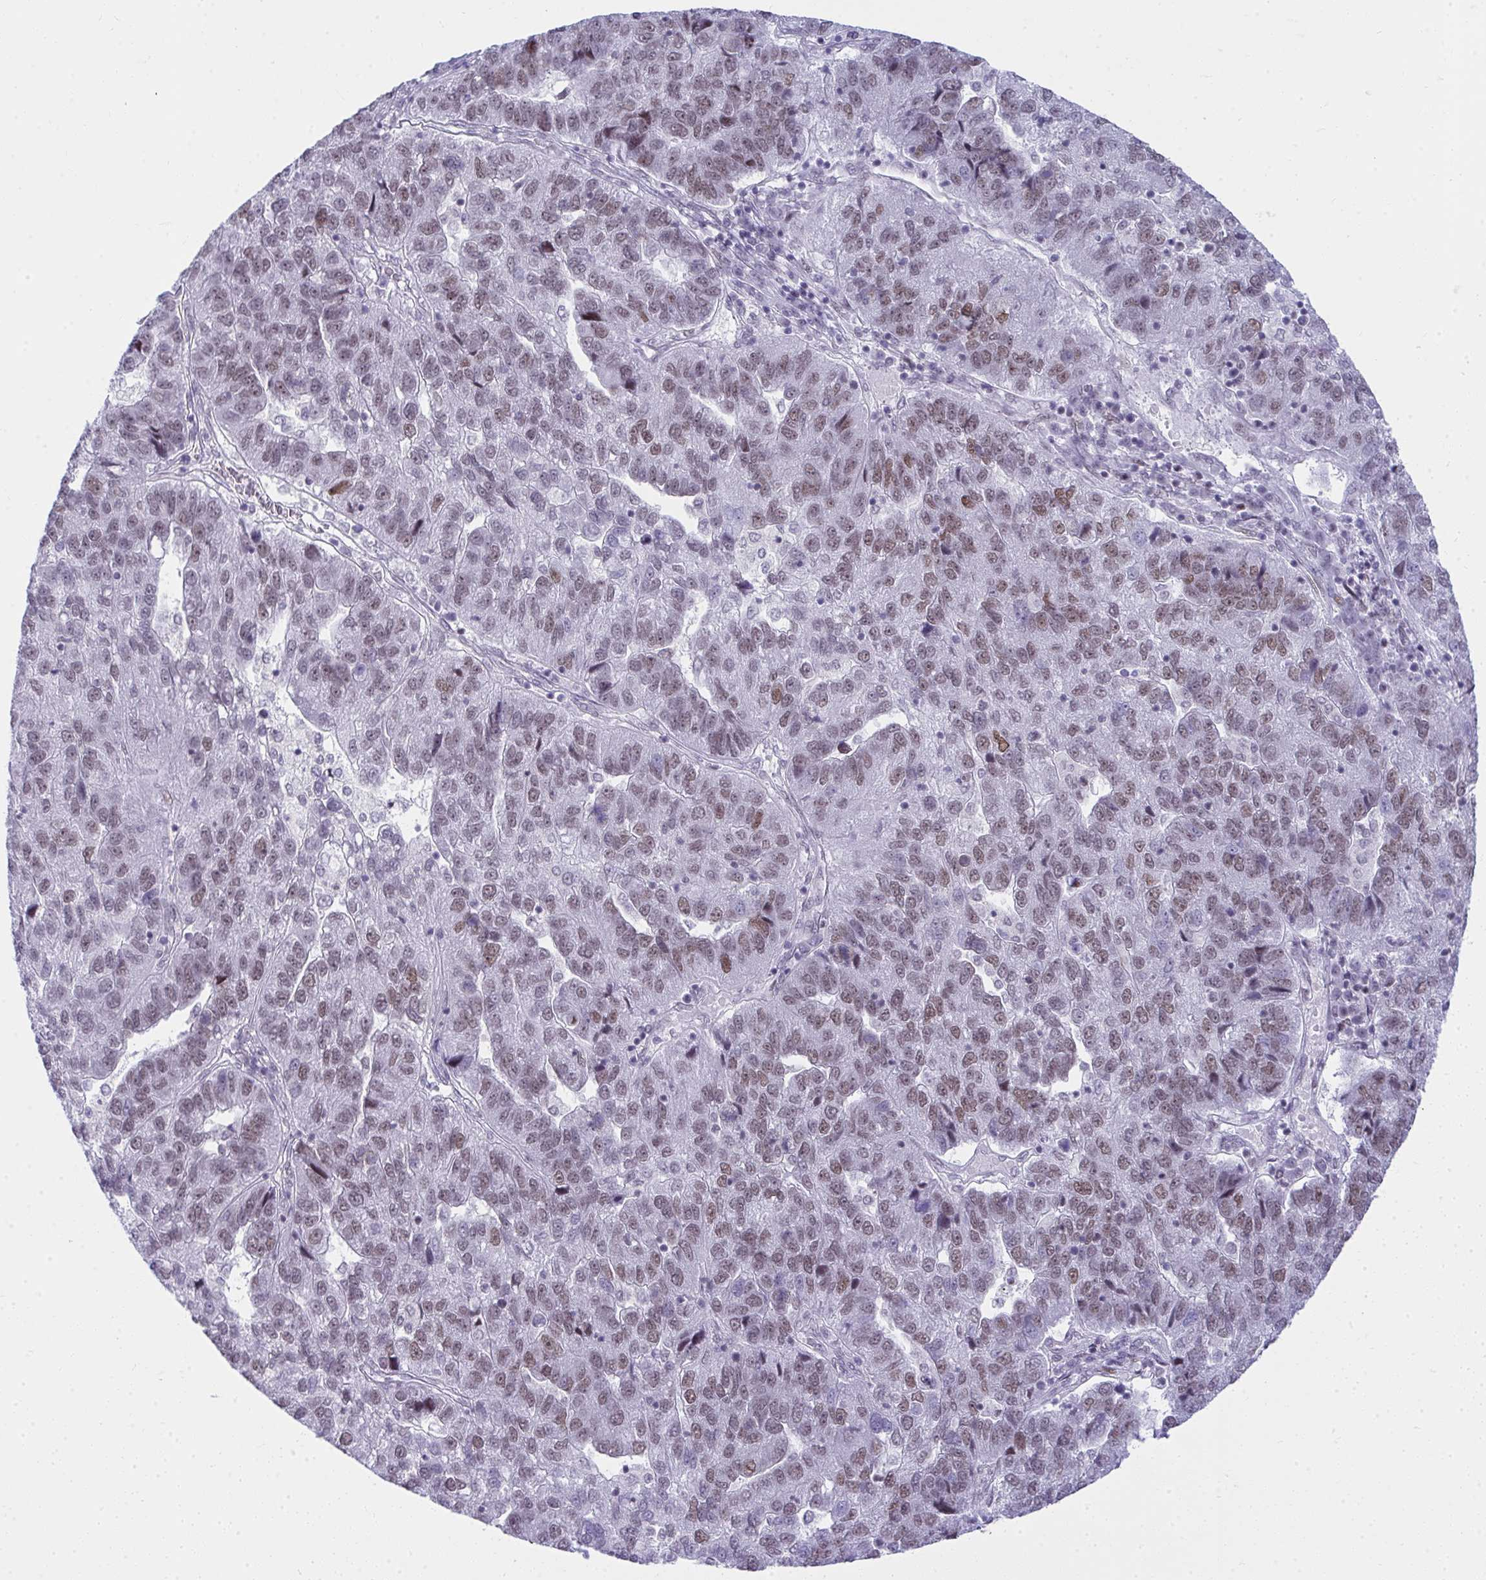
{"staining": {"intensity": "moderate", "quantity": ">75%", "location": "nuclear"}, "tissue": "pancreatic cancer", "cell_type": "Tumor cells", "image_type": "cancer", "snomed": [{"axis": "morphology", "description": "Adenocarcinoma, NOS"}, {"axis": "topography", "description": "Pancreas"}], "caption": "The photomicrograph exhibits immunohistochemical staining of pancreatic cancer (adenocarcinoma). There is moderate nuclear staining is present in approximately >75% of tumor cells. (DAB (3,3'-diaminobenzidine) = brown stain, brightfield microscopy at high magnification).", "gene": "GLDN", "patient": {"sex": "female", "age": 61}}